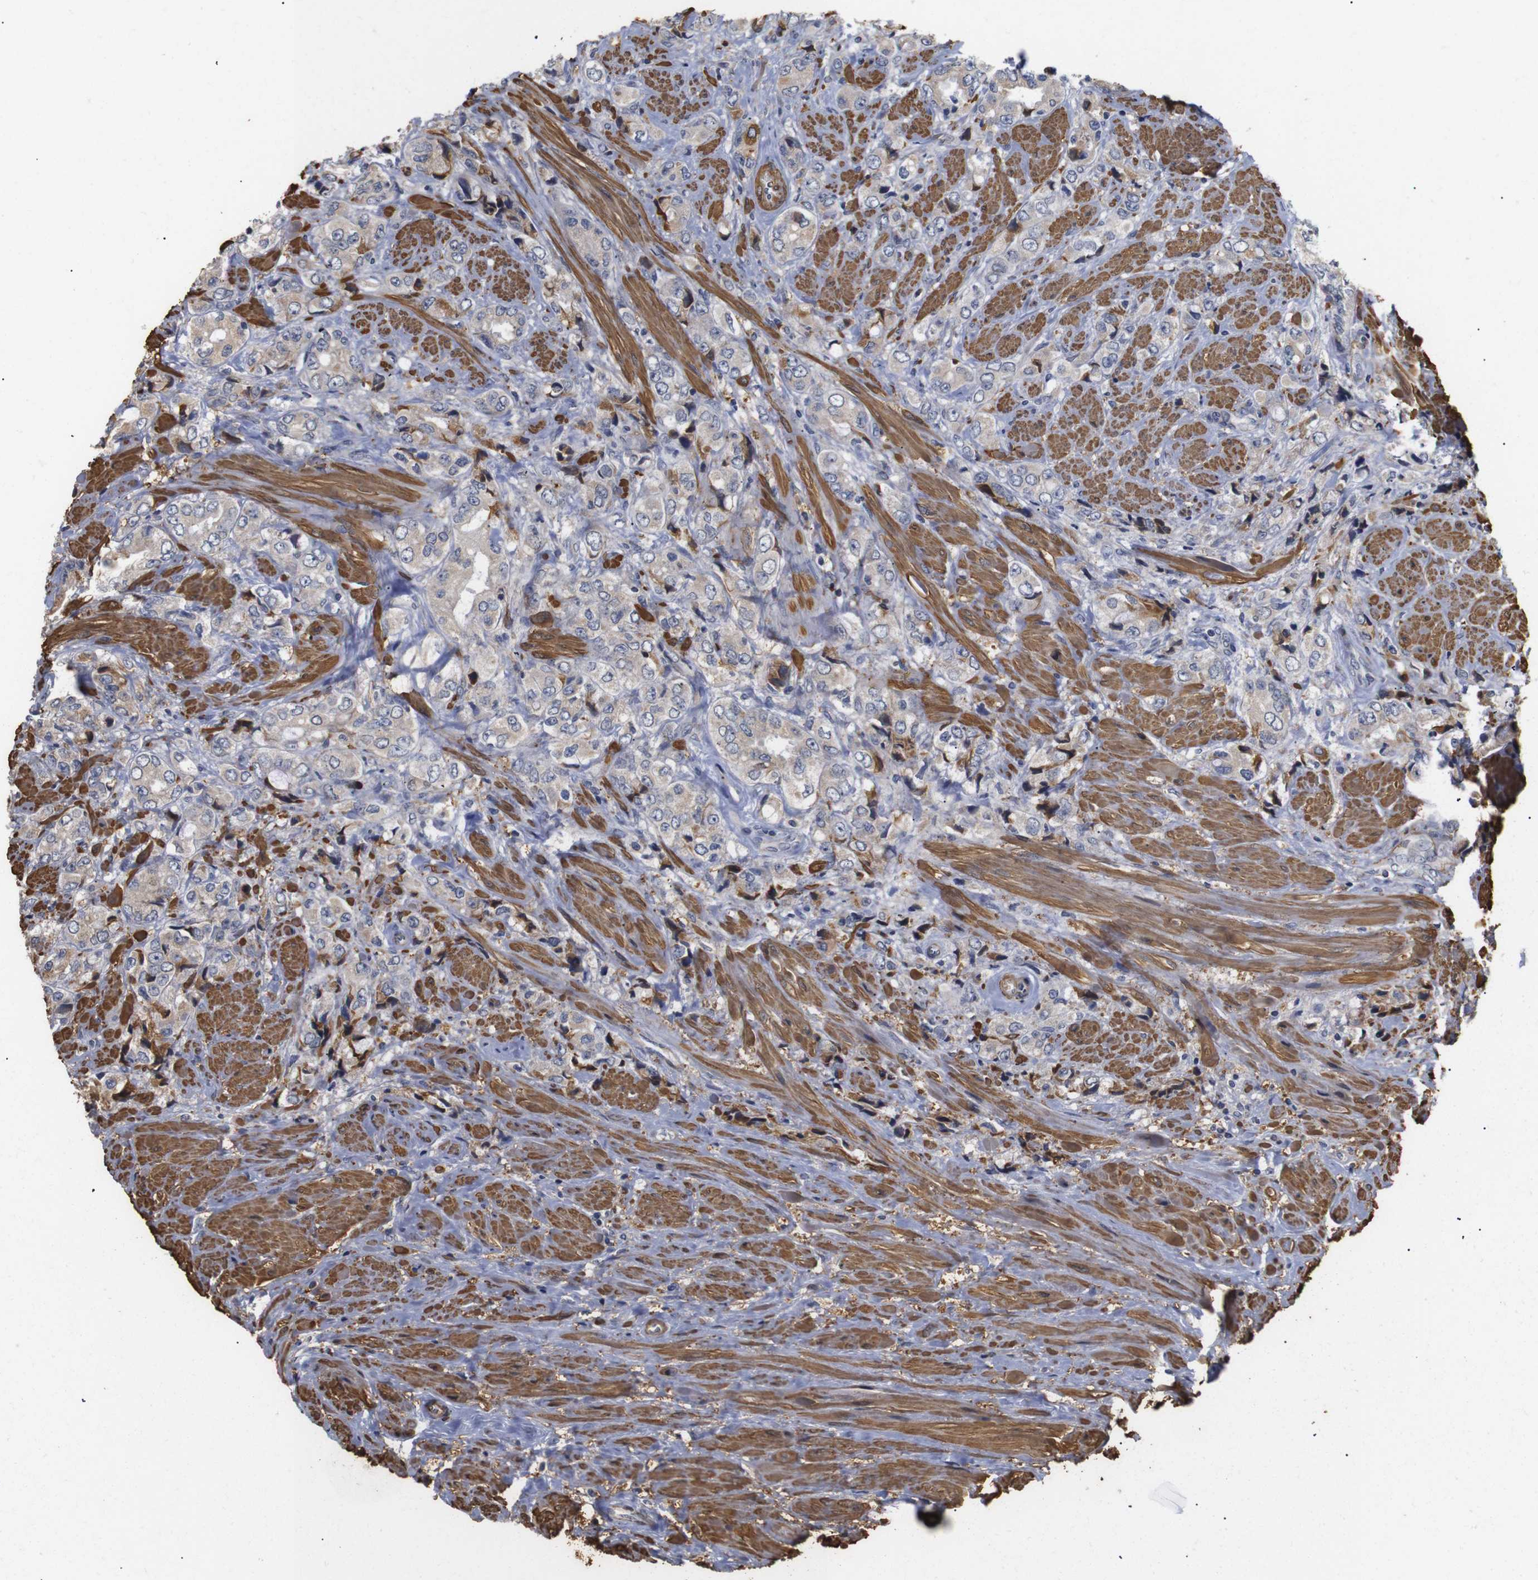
{"staining": {"intensity": "weak", "quantity": ">75%", "location": "cytoplasmic/membranous"}, "tissue": "prostate cancer", "cell_type": "Tumor cells", "image_type": "cancer", "snomed": [{"axis": "morphology", "description": "Adenocarcinoma, High grade"}, {"axis": "topography", "description": "Prostate"}], "caption": "Immunohistochemical staining of prostate cancer (adenocarcinoma (high-grade)) exhibits low levels of weak cytoplasmic/membranous protein expression in about >75% of tumor cells.", "gene": "PDLIM5", "patient": {"sex": "male", "age": 61}}